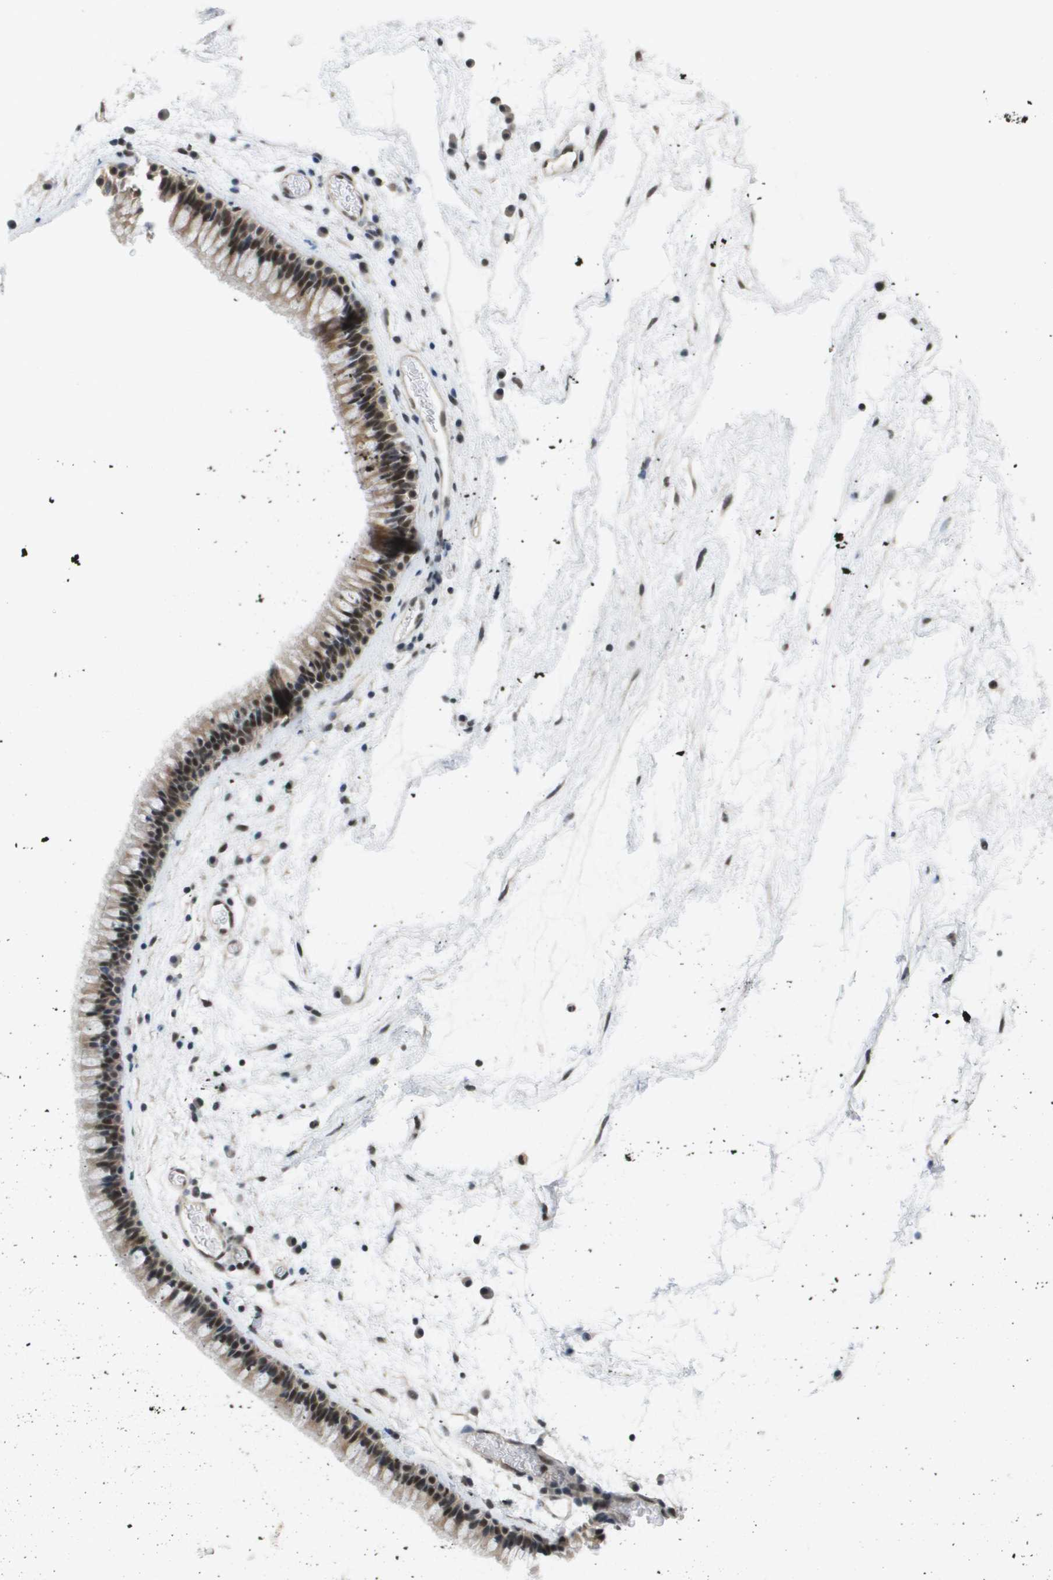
{"staining": {"intensity": "moderate", "quantity": ">75%", "location": "cytoplasmic/membranous,nuclear"}, "tissue": "nasopharynx", "cell_type": "Respiratory epithelial cells", "image_type": "normal", "snomed": [{"axis": "morphology", "description": "Normal tissue, NOS"}, {"axis": "morphology", "description": "Inflammation, NOS"}, {"axis": "topography", "description": "Nasopharynx"}], "caption": "Human nasopharynx stained for a protein (brown) exhibits moderate cytoplasmic/membranous,nuclear positive staining in about >75% of respiratory epithelial cells.", "gene": "ISY1", "patient": {"sex": "male", "age": 48}}